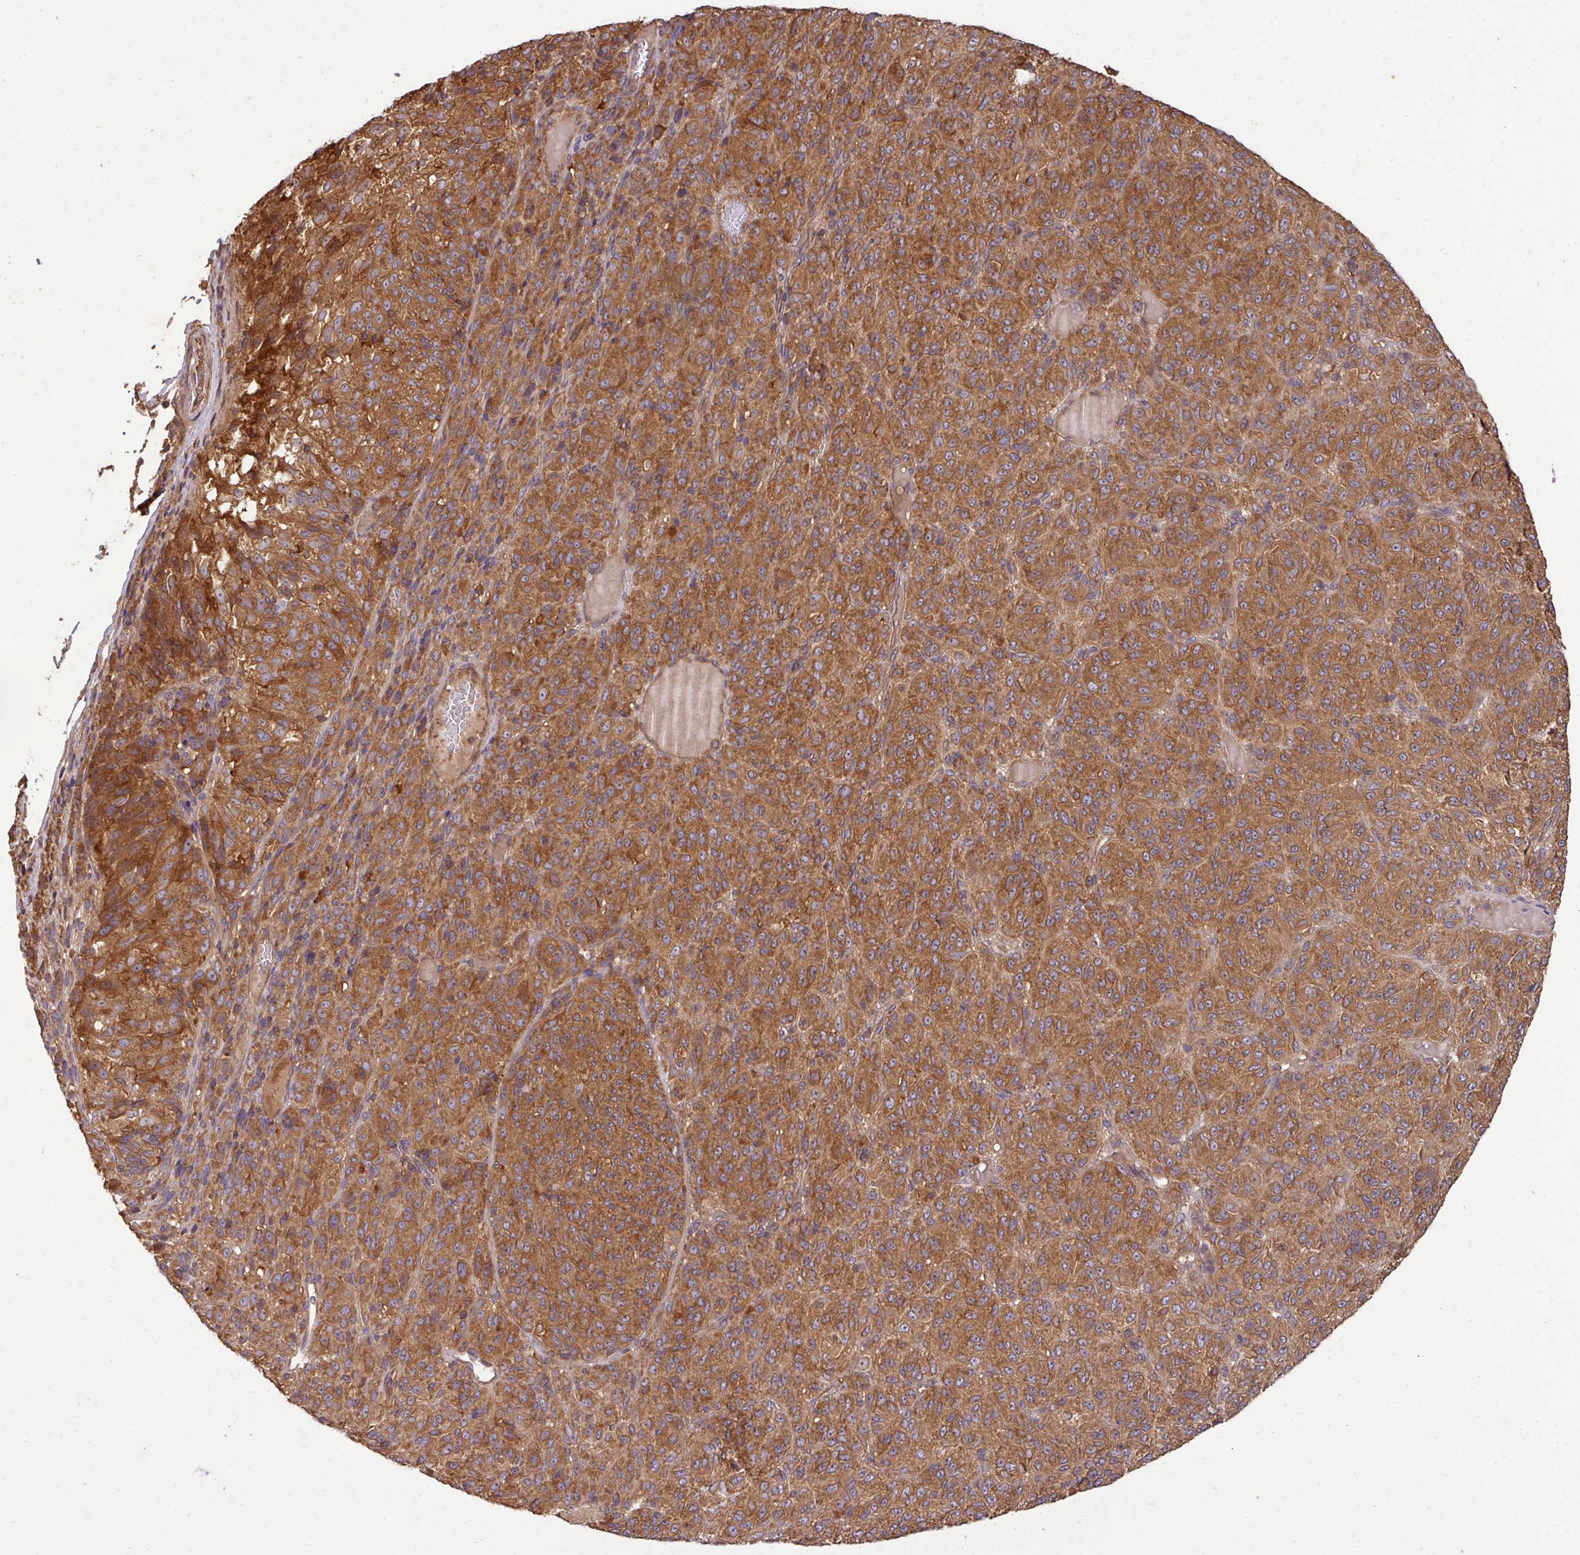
{"staining": {"intensity": "strong", "quantity": ">75%", "location": "cytoplasmic/membranous"}, "tissue": "melanoma", "cell_type": "Tumor cells", "image_type": "cancer", "snomed": [{"axis": "morphology", "description": "Malignant melanoma, Metastatic site"}, {"axis": "topography", "description": "Brain"}], "caption": "Melanoma was stained to show a protein in brown. There is high levels of strong cytoplasmic/membranous expression in about >75% of tumor cells.", "gene": "GSPT1", "patient": {"sex": "female", "age": 56}}